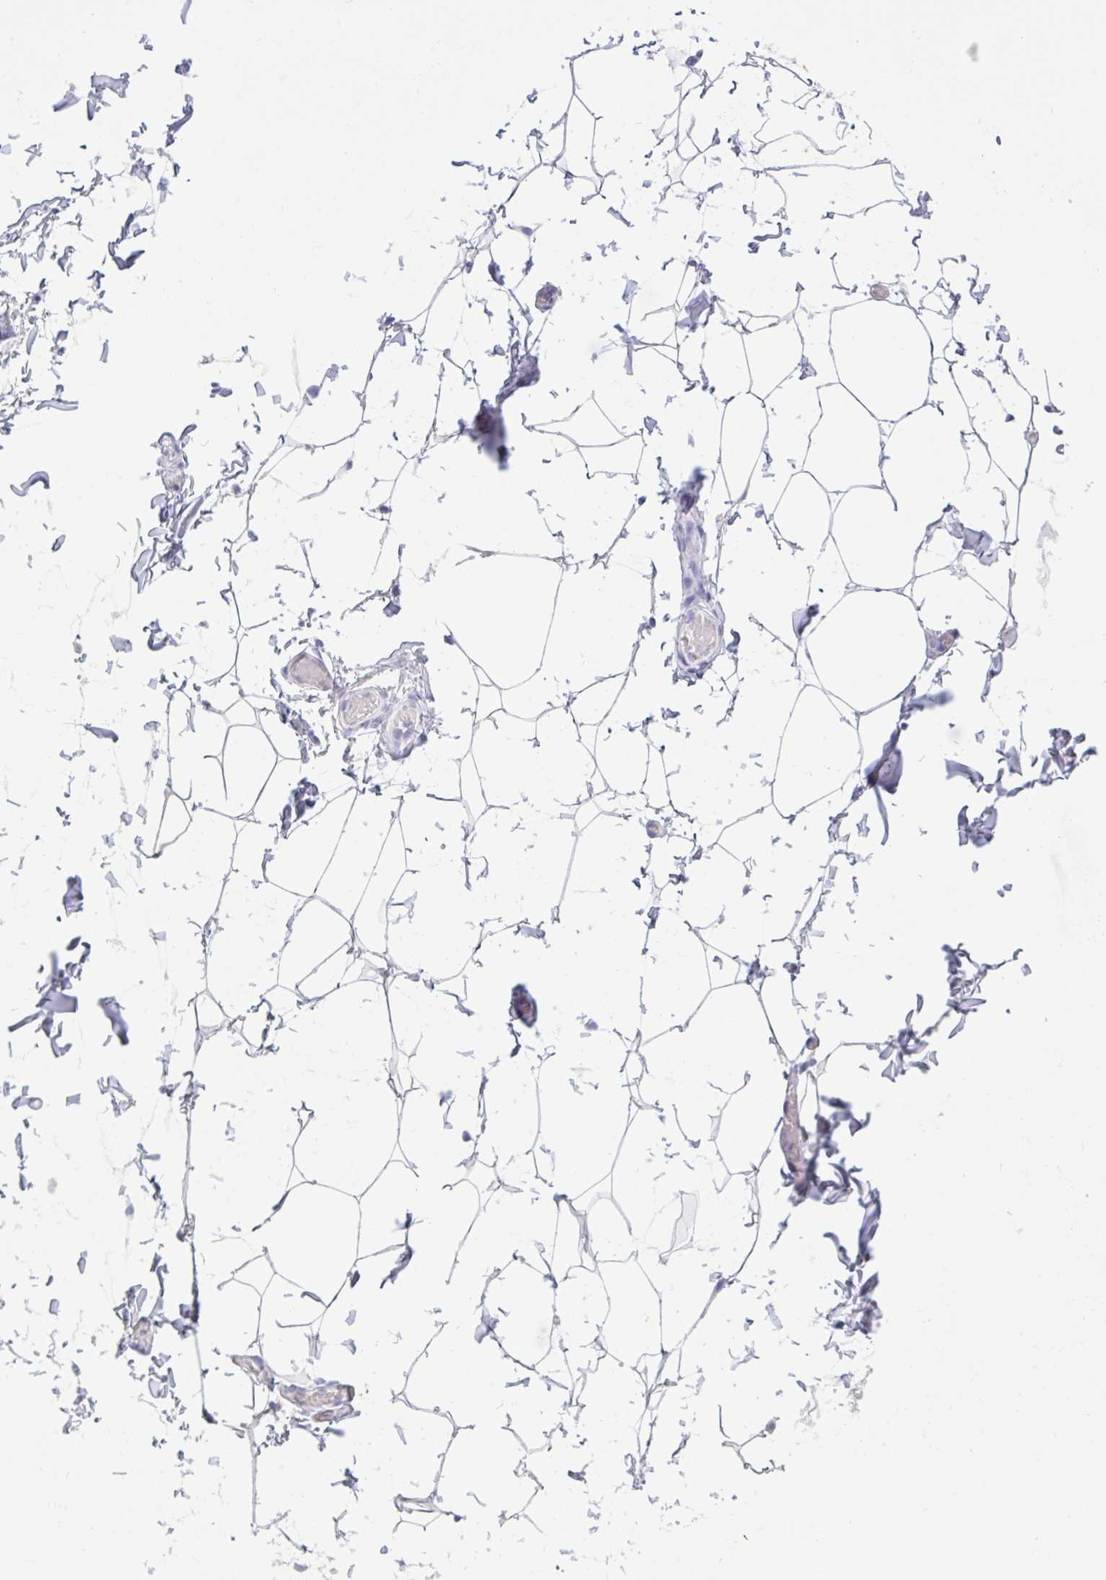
{"staining": {"intensity": "negative", "quantity": "none", "location": "none"}, "tissue": "adipose tissue", "cell_type": "Adipocytes", "image_type": "normal", "snomed": [{"axis": "morphology", "description": "Normal tissue, NOS"}, {"axis": "topography", "description": "Soft tissue"}, {"axis": "topography", "description": "Adipose tissue"}, {"axis": "topography", "description": "Vascular tissue"}, {"axis": "topography", "description": "Peripheral nerve tissue"}], "caption": "Adipocytes are negative for brown protein staining in unremarkable adipose tissue. (DAB immunohistochemistry, high magnification).", "gene": "CHMP5", "patient": {"sex": "male", "age": 29}}